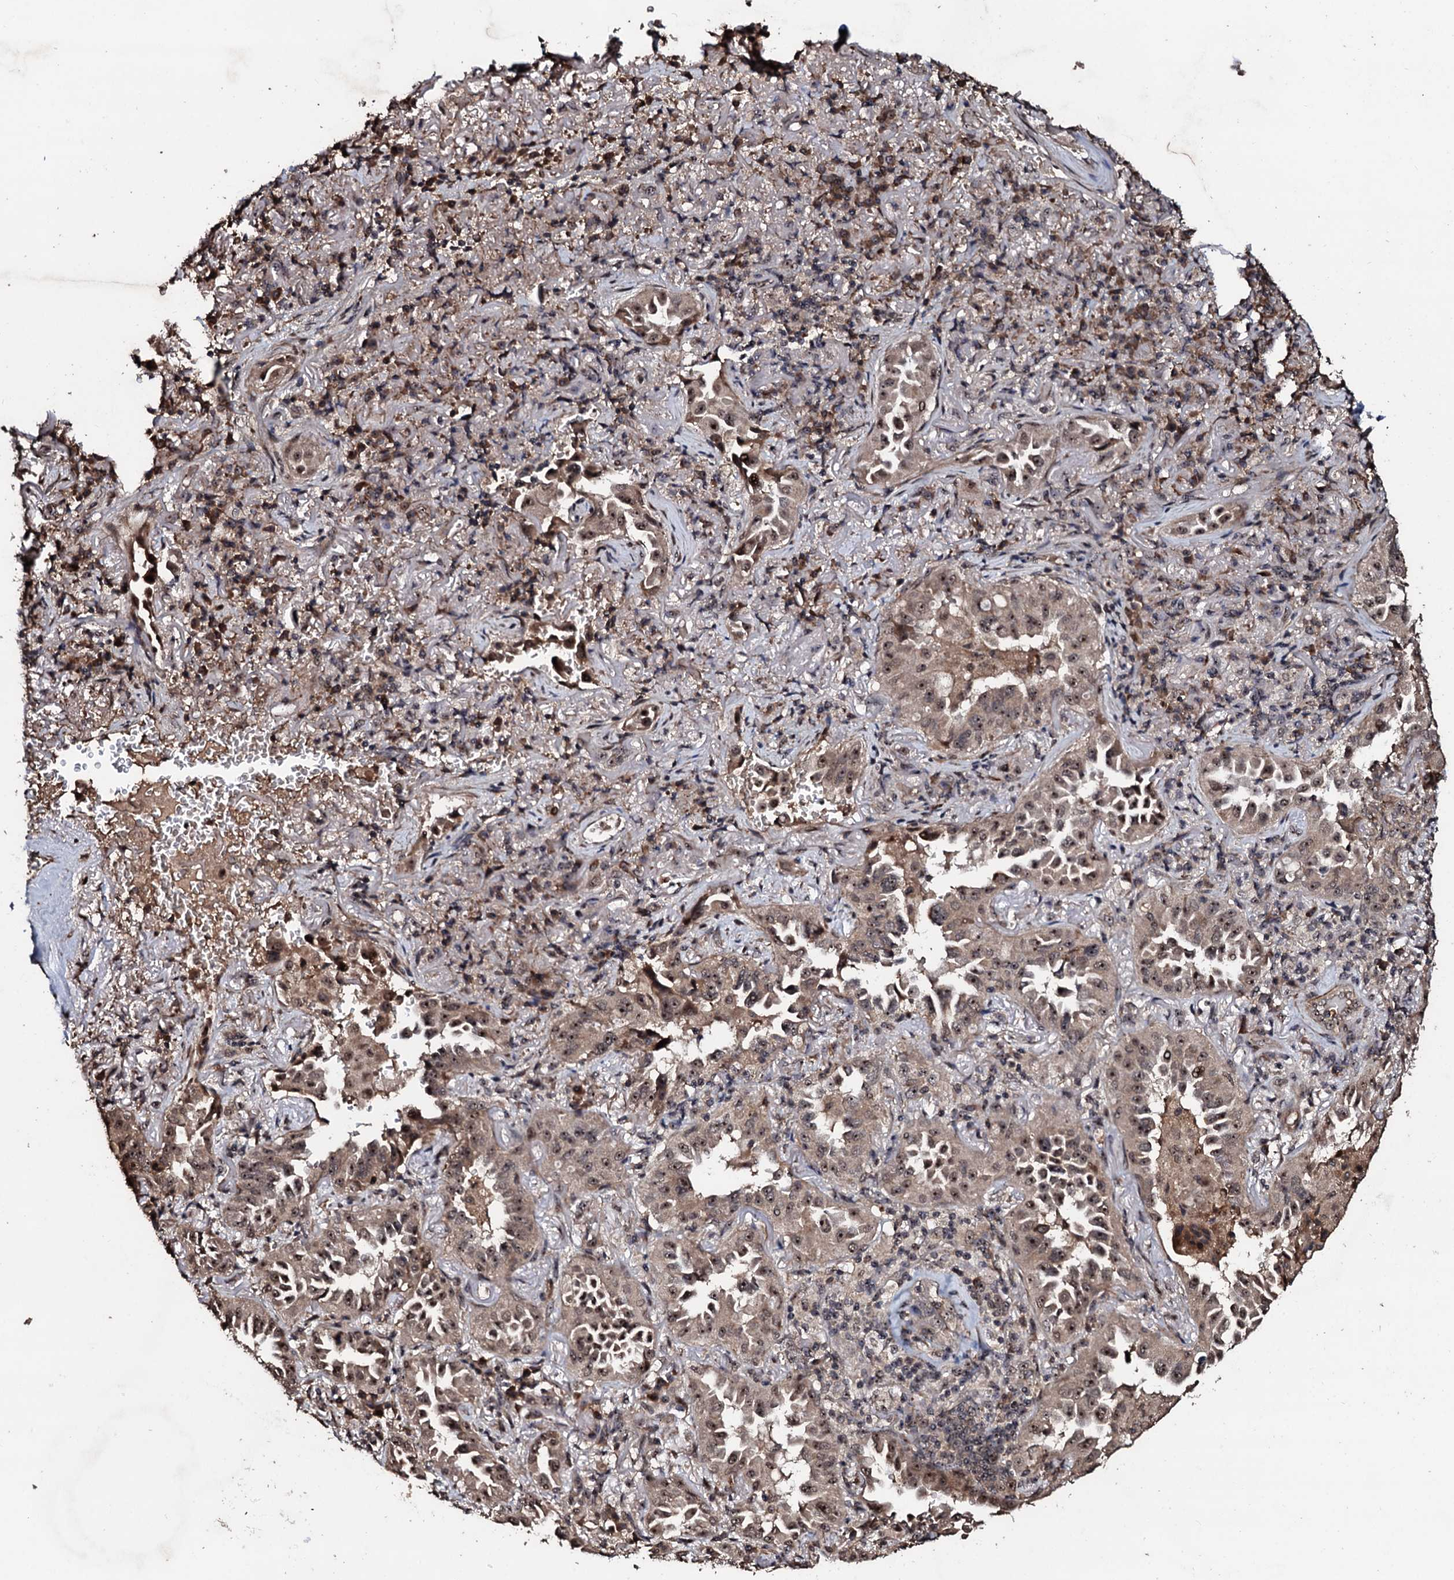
{"staining": {"intensity": "moderate", "quantity": ">75%", "location": "cytoplasmic/membranous,nuclear"}, "tissue": "lung cancer", "cell_type": "Tumor cells", "image_type": "cancer", "snomed": [{"axis": "morphology", "description": "Adenocarcinoma, NOS"}, {"axis": "topography", "description": "Lung"}], "caption": "The histopathology image demonstrates a brown stain indicating the presence of a protein in the cytoplasmic/membranous and nuclear of tumor cells in lung cancer (adenocarcinoma).", "gene": "SUPT7L", "patient": {"sex": "female", "age": 69}}